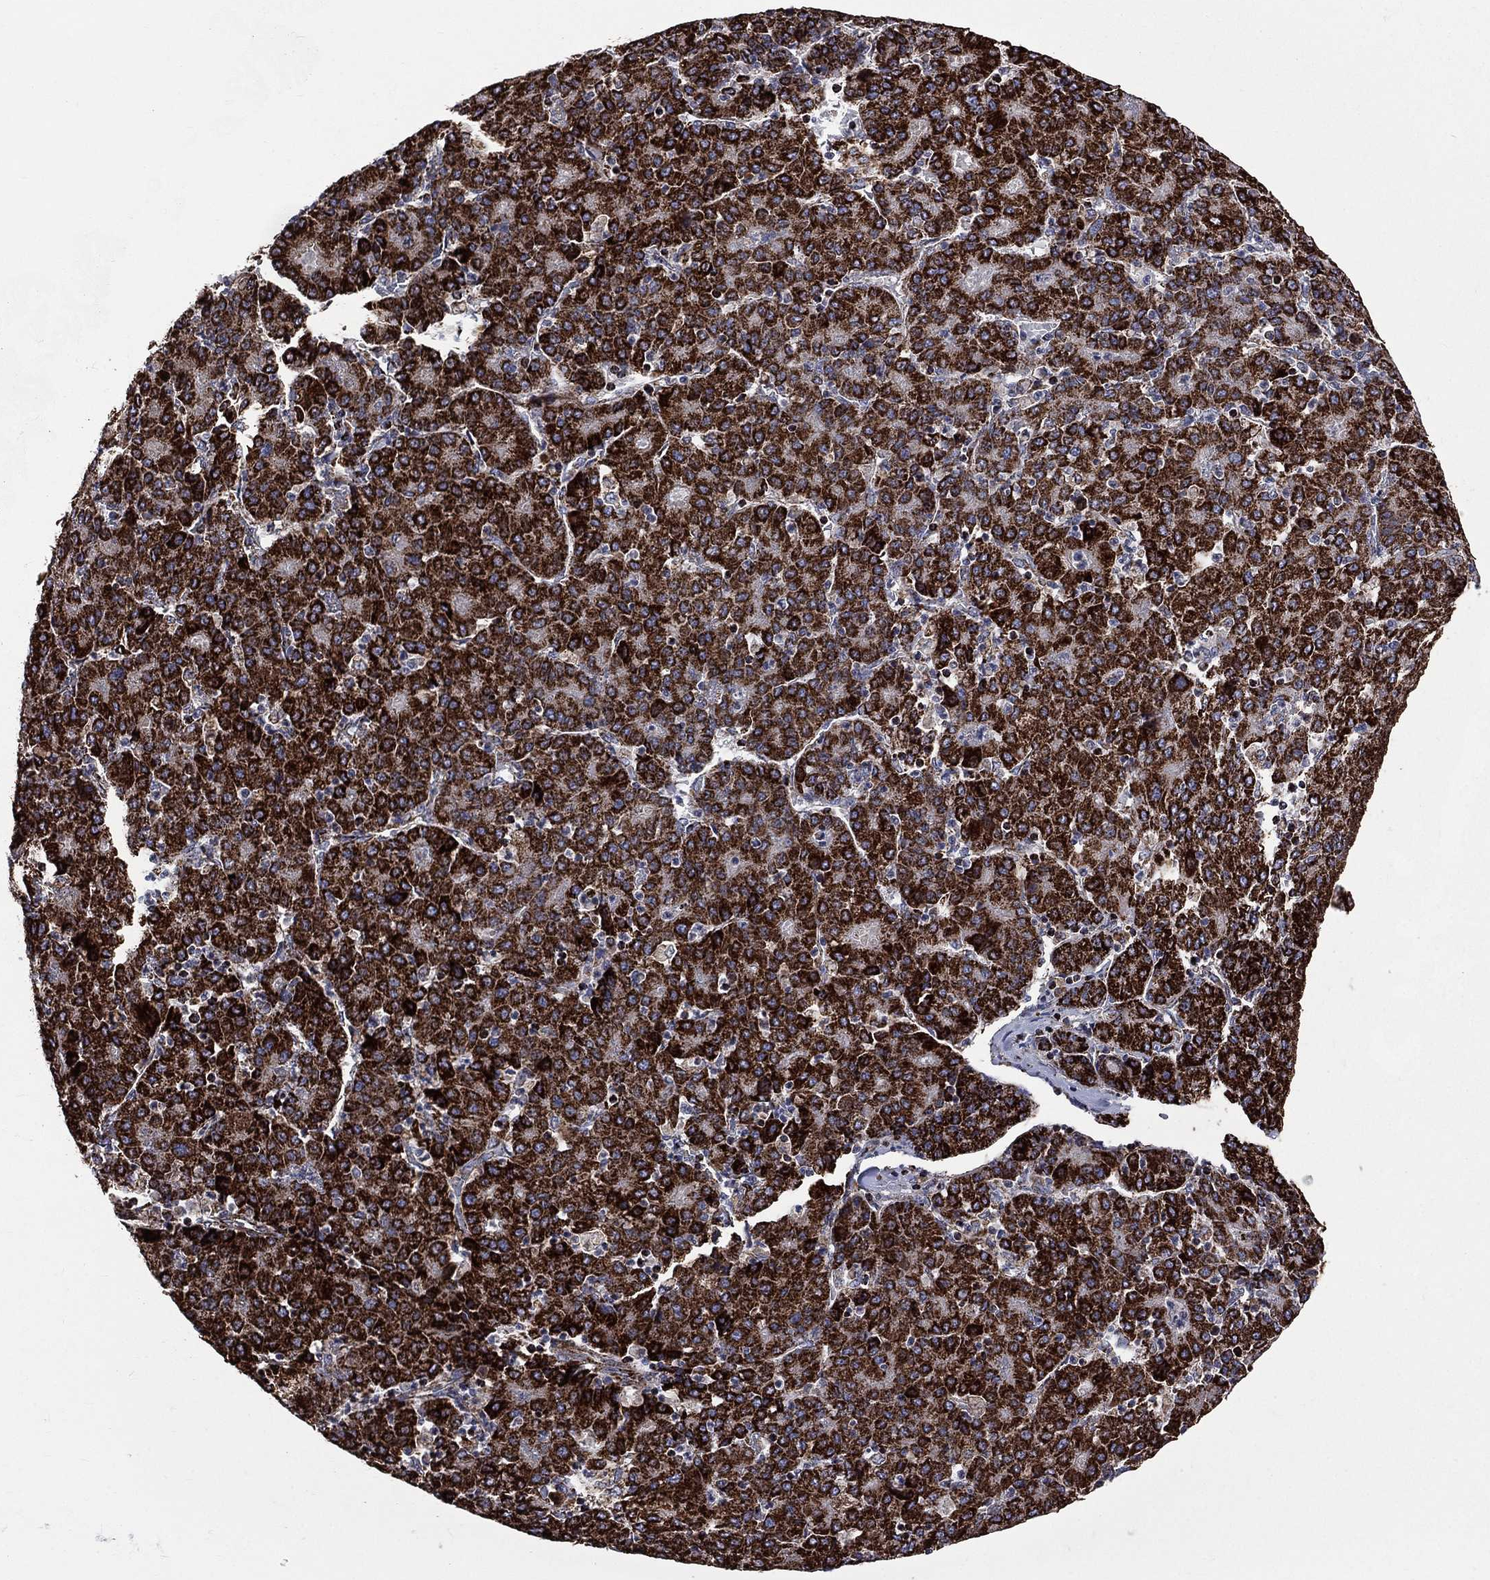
{"staining": {"intensity": "strong", "quantity": ">75%", "location": "cytoplasmic/membranous"}, "tissue": "liver cancer", "cell_type": "Tumor cells", "image_type": "cancer", "snomed": [{"axis": "morphology", "description": "Carcinoma, Hepatocellular, NOS"}, {"axis": "topography", "description": "Liver"}], "caption": "High-power microscopy captured an IHC histopathology image of hepatocellular carcinoma (liver), revealing strong cytoplasmic/membranous positivity in approximately >75% of tumor cells.", "gene": "GOT2", "patient": {"sex": "male", "age": 65}}